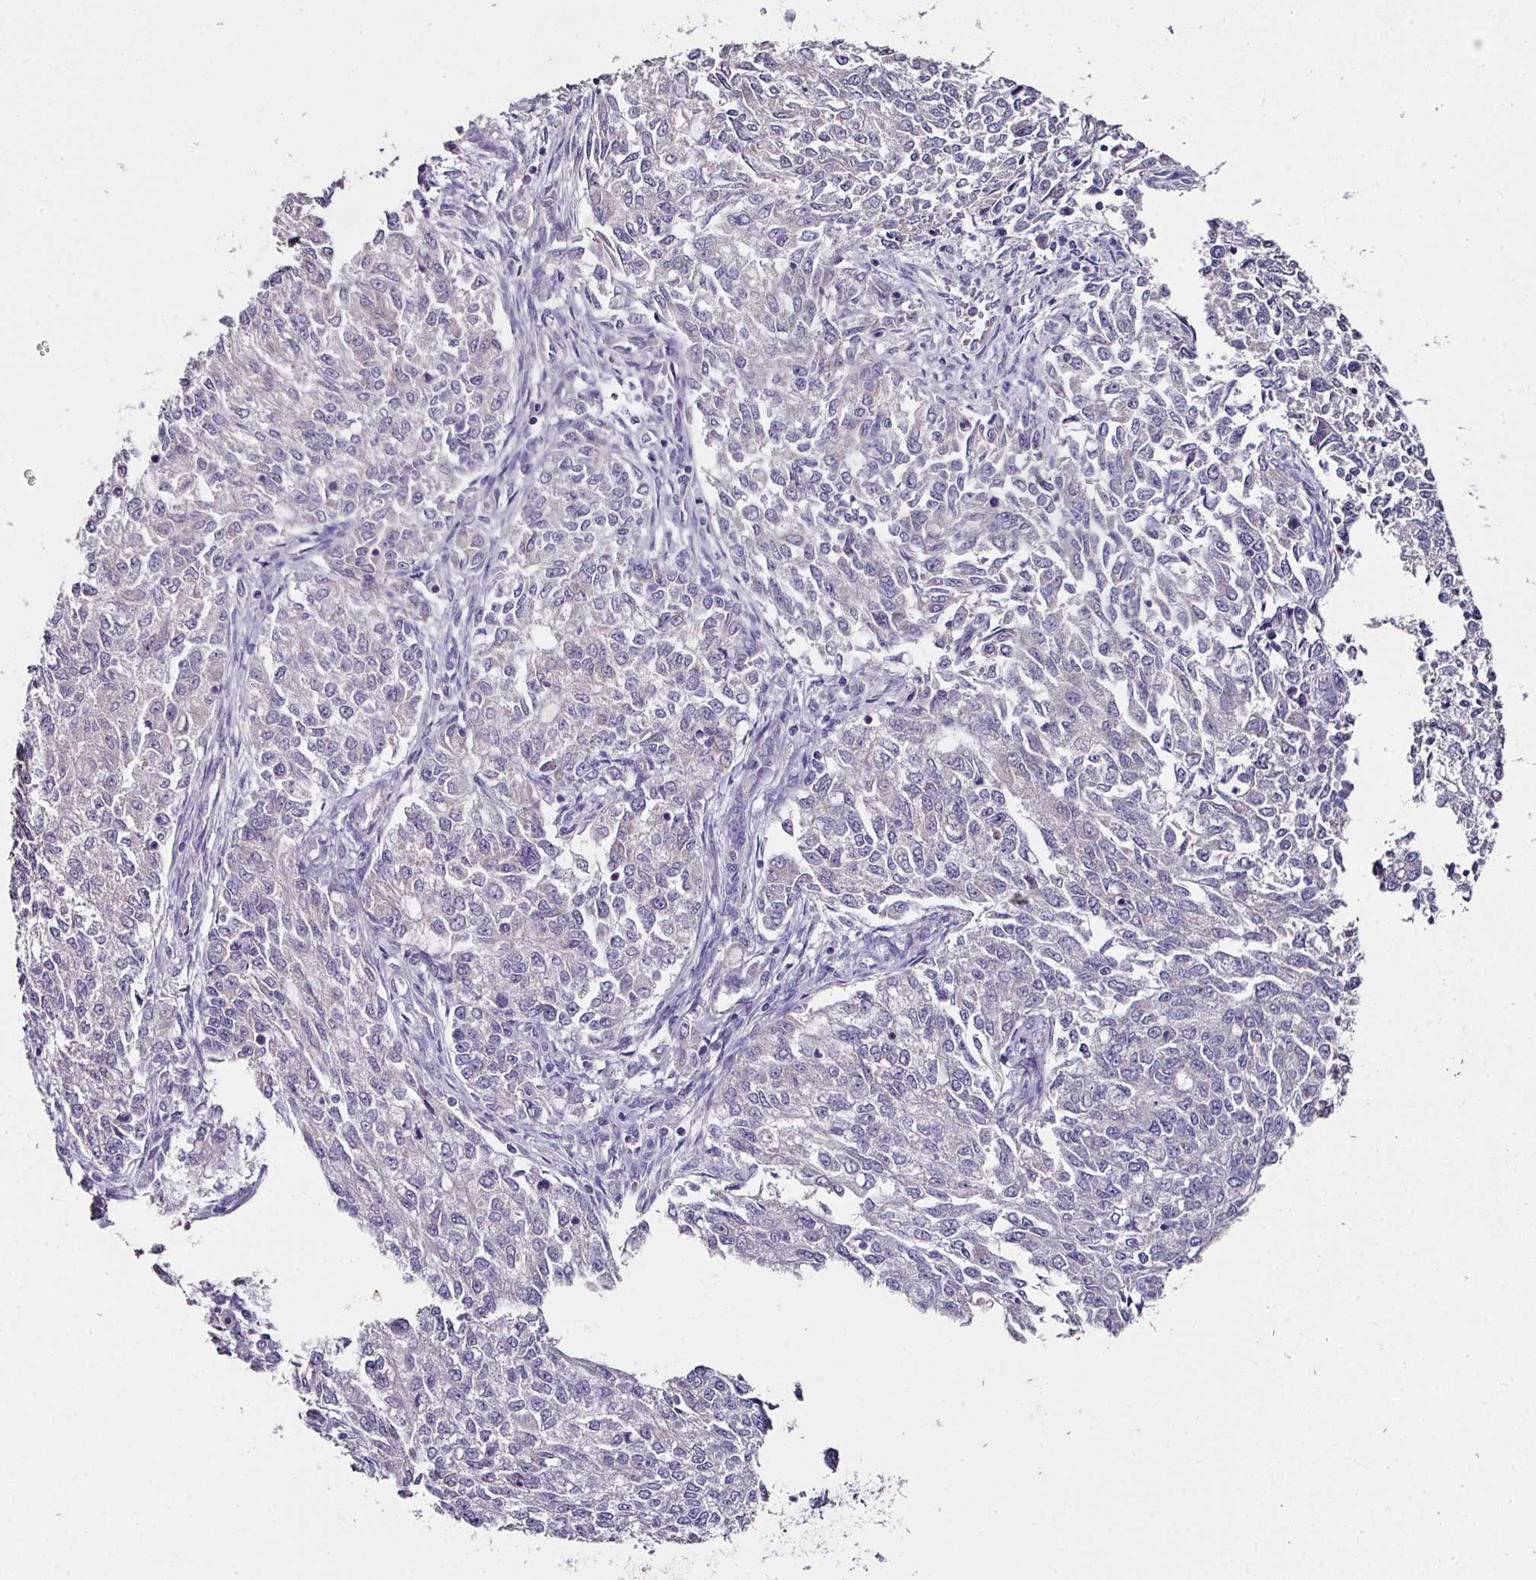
{"staining": {"intensity": "negative", "quantity": "none", "location": "none"}, "tissue": "endometrial cancer", "cell_type": "Tumor cells", "image_type": "cancer", "snomed": [{"axis": "morphology", "description": "Adenocarcinoma, NOS"}, {"axis": "topography", "description": "Endometrium"}], "caption": "High magnification brightfield microscopy of endometrial cancer (adenocarcinoma) stained with DAB (brown) and counterstained with hematoxylin (blue): tumor cells show no significant staining.", "gene": "SKIC2", "patient": {"sex": "female", "age": 50}}